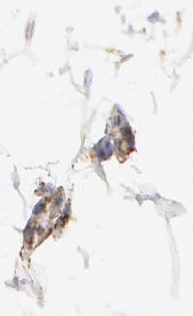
{"staining": {"intensity": "weak", "quantity": ">75%", "location": "cytoplasmic/membranous"}, "tissue": "adipose tissue", "cell_type": "Adipocytes", "image_type": "normal", "snomed": [{"axis": "morphology", "description": "Normal tissue, NOS"}, {"axis": "morphology", "description": "Duct carcinoma"}, {"axis": "topography", "description": "Breast"}, {"axis": "topography", "description": "Adipose tissue"}], "caption": "Weak cytoplasmic/membranous staining for a protein is present in about >75% of adipocytes of benign adipose tissue using immunohistochemistry.", "gene": "HSPD1", "patient": {"sex": "female", "age": 37}}